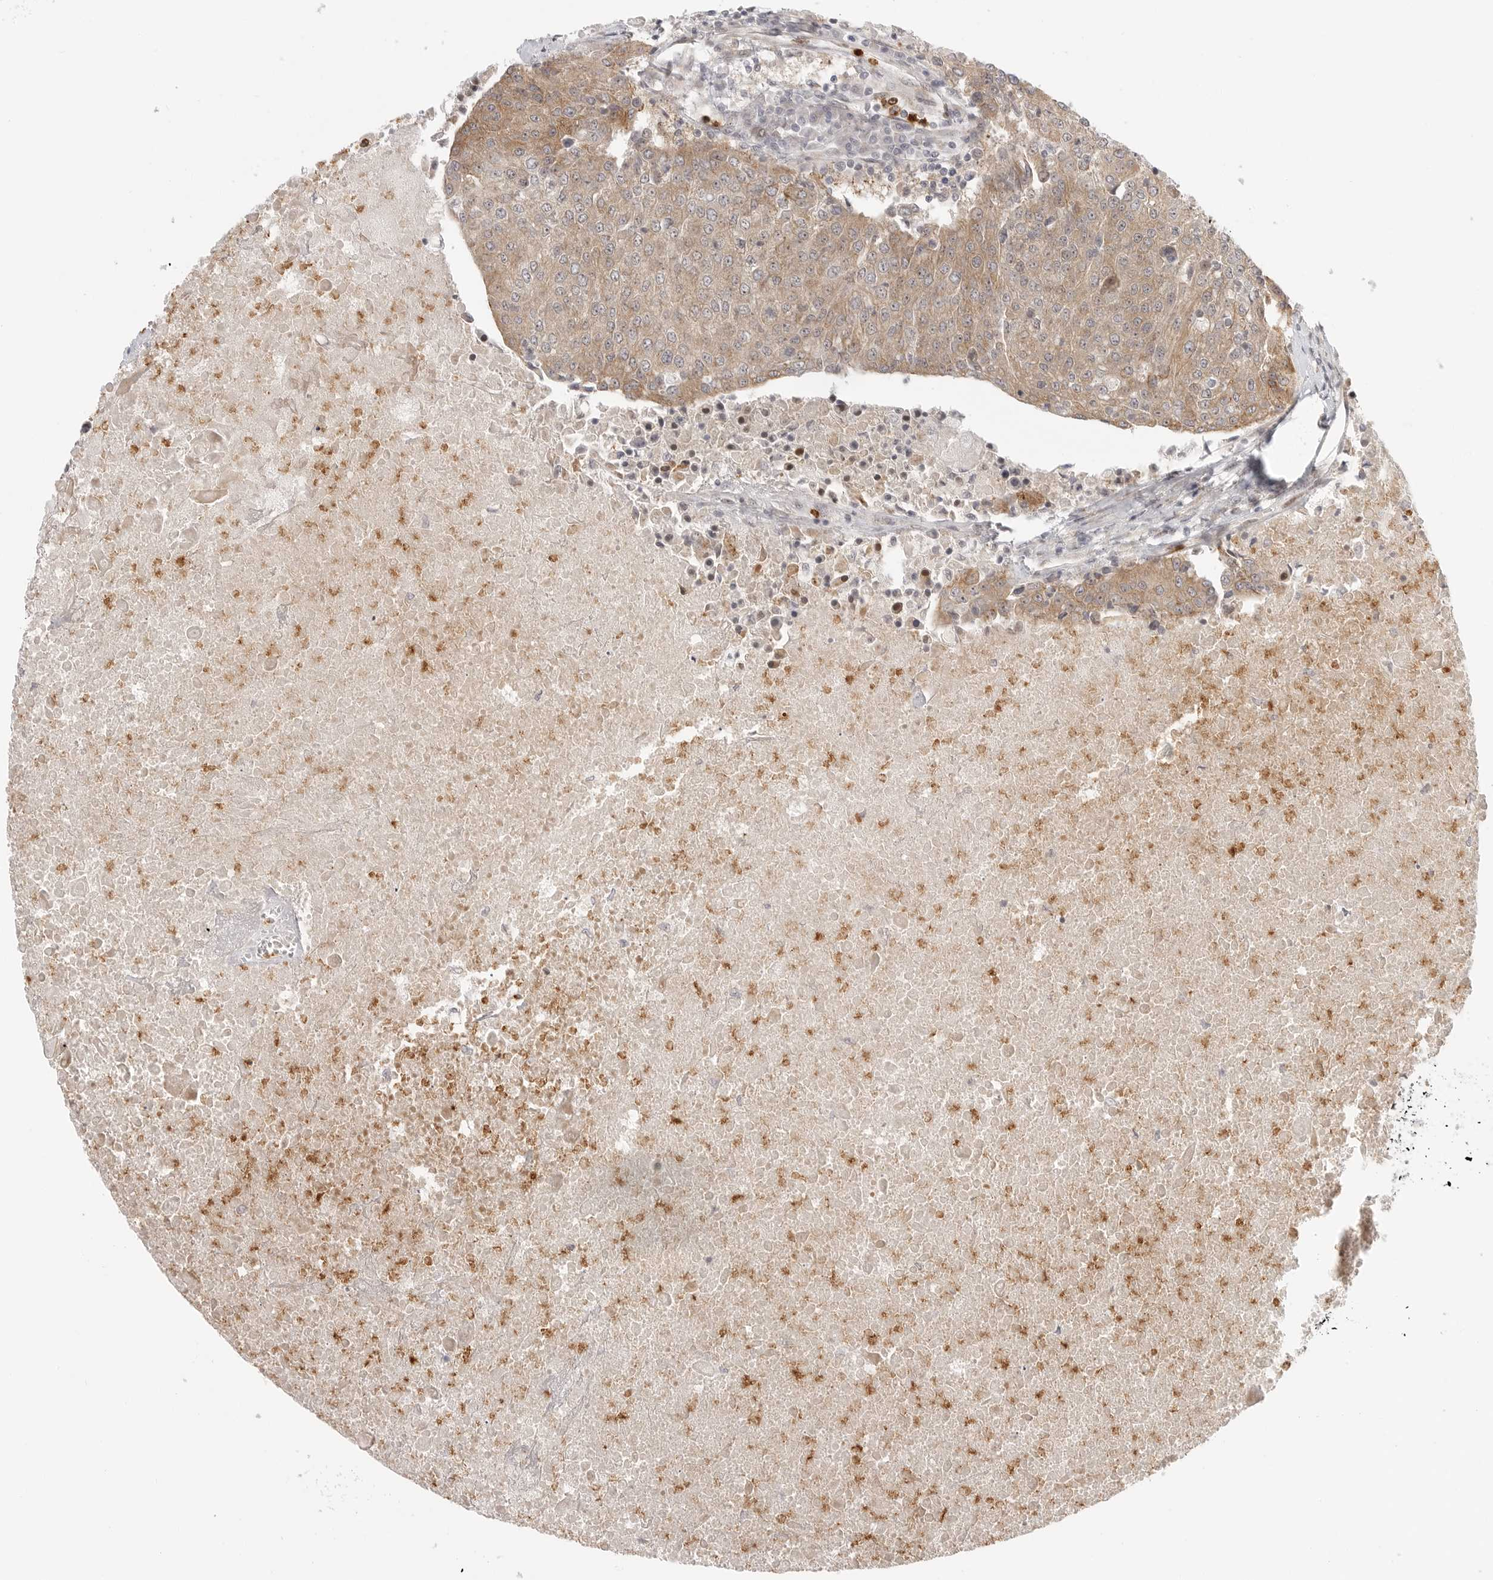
{"staining": {"intensity": "moderate", "quantity": "25%-75%", "location": "cytoplasmic/membranous"}, "tissue": "urothelial cancer", "cell_type": "Tumor cells", "image_type": "cancer", "snomed": [{"axis": "morphology", "description": "Urothelial carcinoma, High grade"}, {"axis": "topography", "description": "Urinary bladder"}], "caption": "A photomicrograph showing moderate cytoplasmic/membranous positivity in about 25%-75% of tumor cells in high-grade urothelial carcinoma, as visualized by brown immunohistochemical staining.", "gene": "DSCC1", "patient": {"sex": "female", "age": 85}}